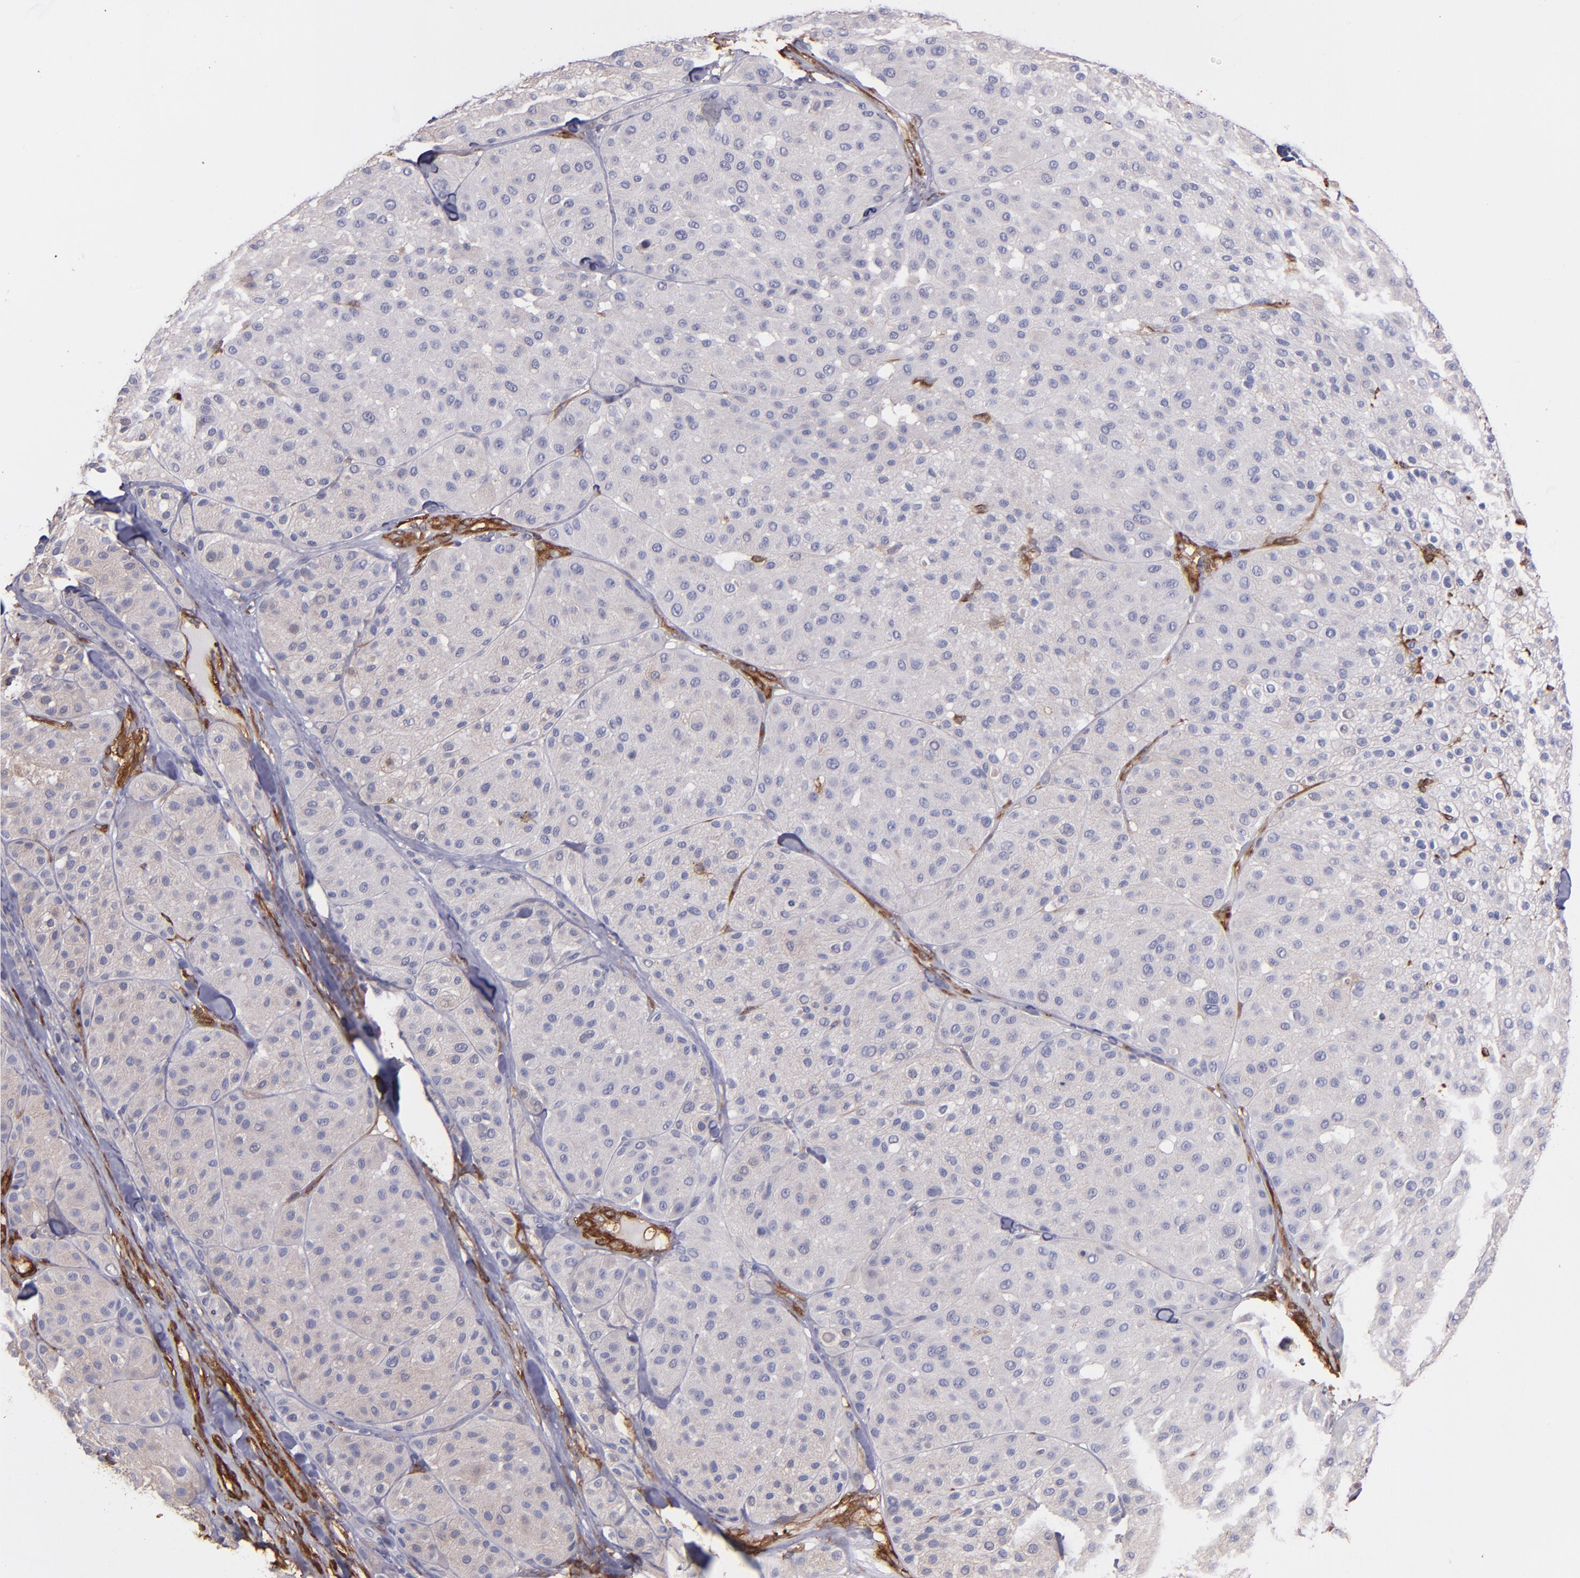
{"staining": {"intensity": "weak", "quantity": "<25%", "location": "cytoplasmic/membranous"}, "tissue": "melanoma", "cell_type": "Tumor cells", "image_type": "cancer", "snomed": [{"axis": "morphology", "description": "Normal tissue, NOS"}, {"axis": "morphology", "description": "Malignant melanoma, Metastatic site"}, {"axis": "topography", "description": "Skin"}], "caption": "This is an immunohistochemistry image of malignant melanoma (metastatic site). There is no expression in tumor cells.", "gene": "VCL", "patient": {"sex": "male", "age": 41}}